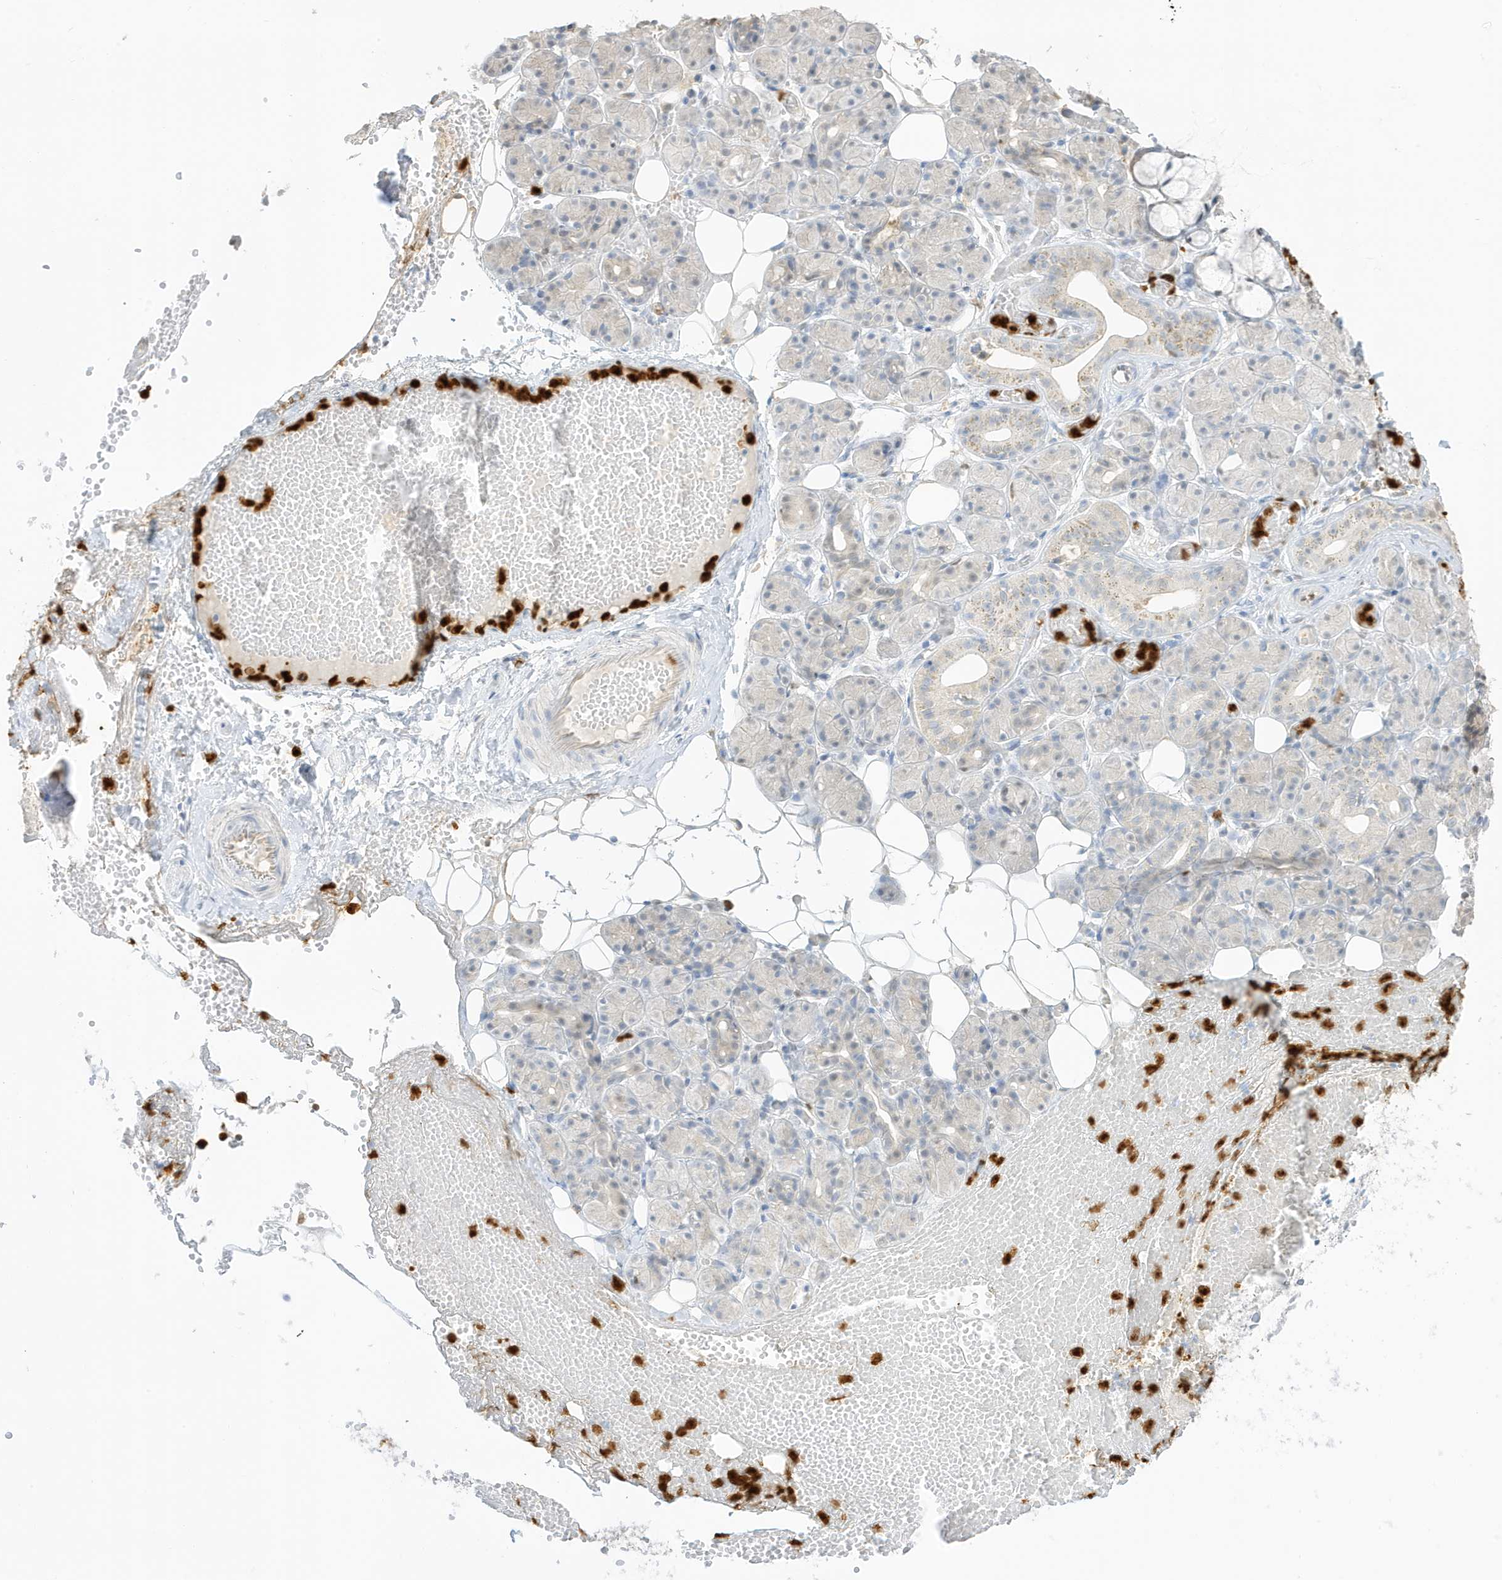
{"staining": {"intensity": "negative", "quantity": "none", "location": "none"}, "tissue": "salivary gland", "cell_type": "Glandular cells", "image_type": "normal", "snomed": [{"axis": "morphology", "description": "Normal tissue, NOS"}, {"axis": "topography", "description": "Salivary gland"}], "caption": "Immunohistochemistry of unremarkable salivary gland shows no expression in glandular cells.", "gene": "GCA", "patient": {"sex": "male", "age": 63}}